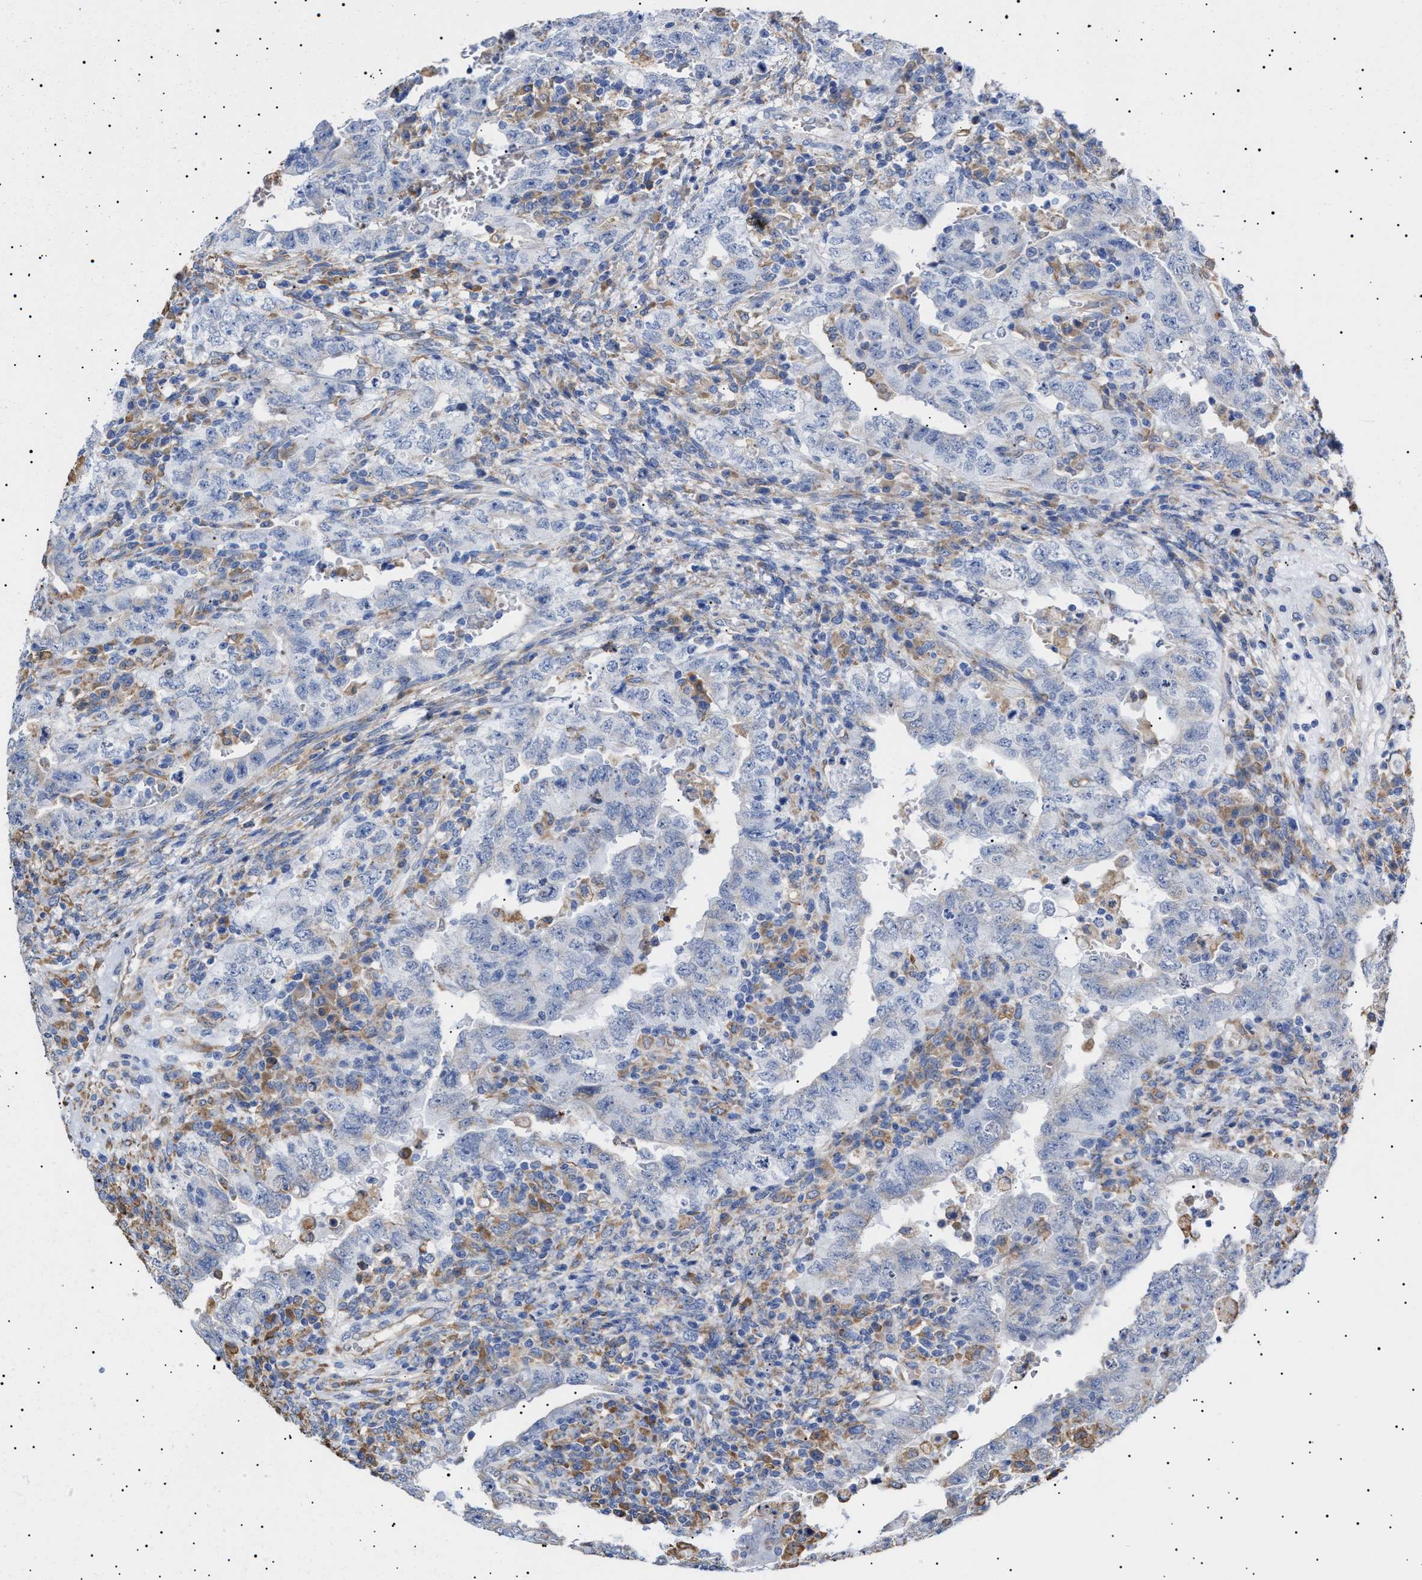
{"staining": {"intensity": "negative", "quantity": "none", "location": "none"}, "tissue": "testis cancer", "cell_type": "Tumor cells", "image_type": "cancer", "snomed": [{"axis": "morphology", "description": "Carcinoma, Embryonal, NOS"}, {"axis": "topography", "description": "Testis"}], "caption": "Immunohistochemical staining of human testis cancer exhibits no significant expression in tumor cells. Brightfield microscopy of immunohistochemistry stained with DAB (brown) and hematoxylin (blue), captured at high magnification.", "gene": "ERCC6L2", "patient": {"sex": "male", "age": 26}}